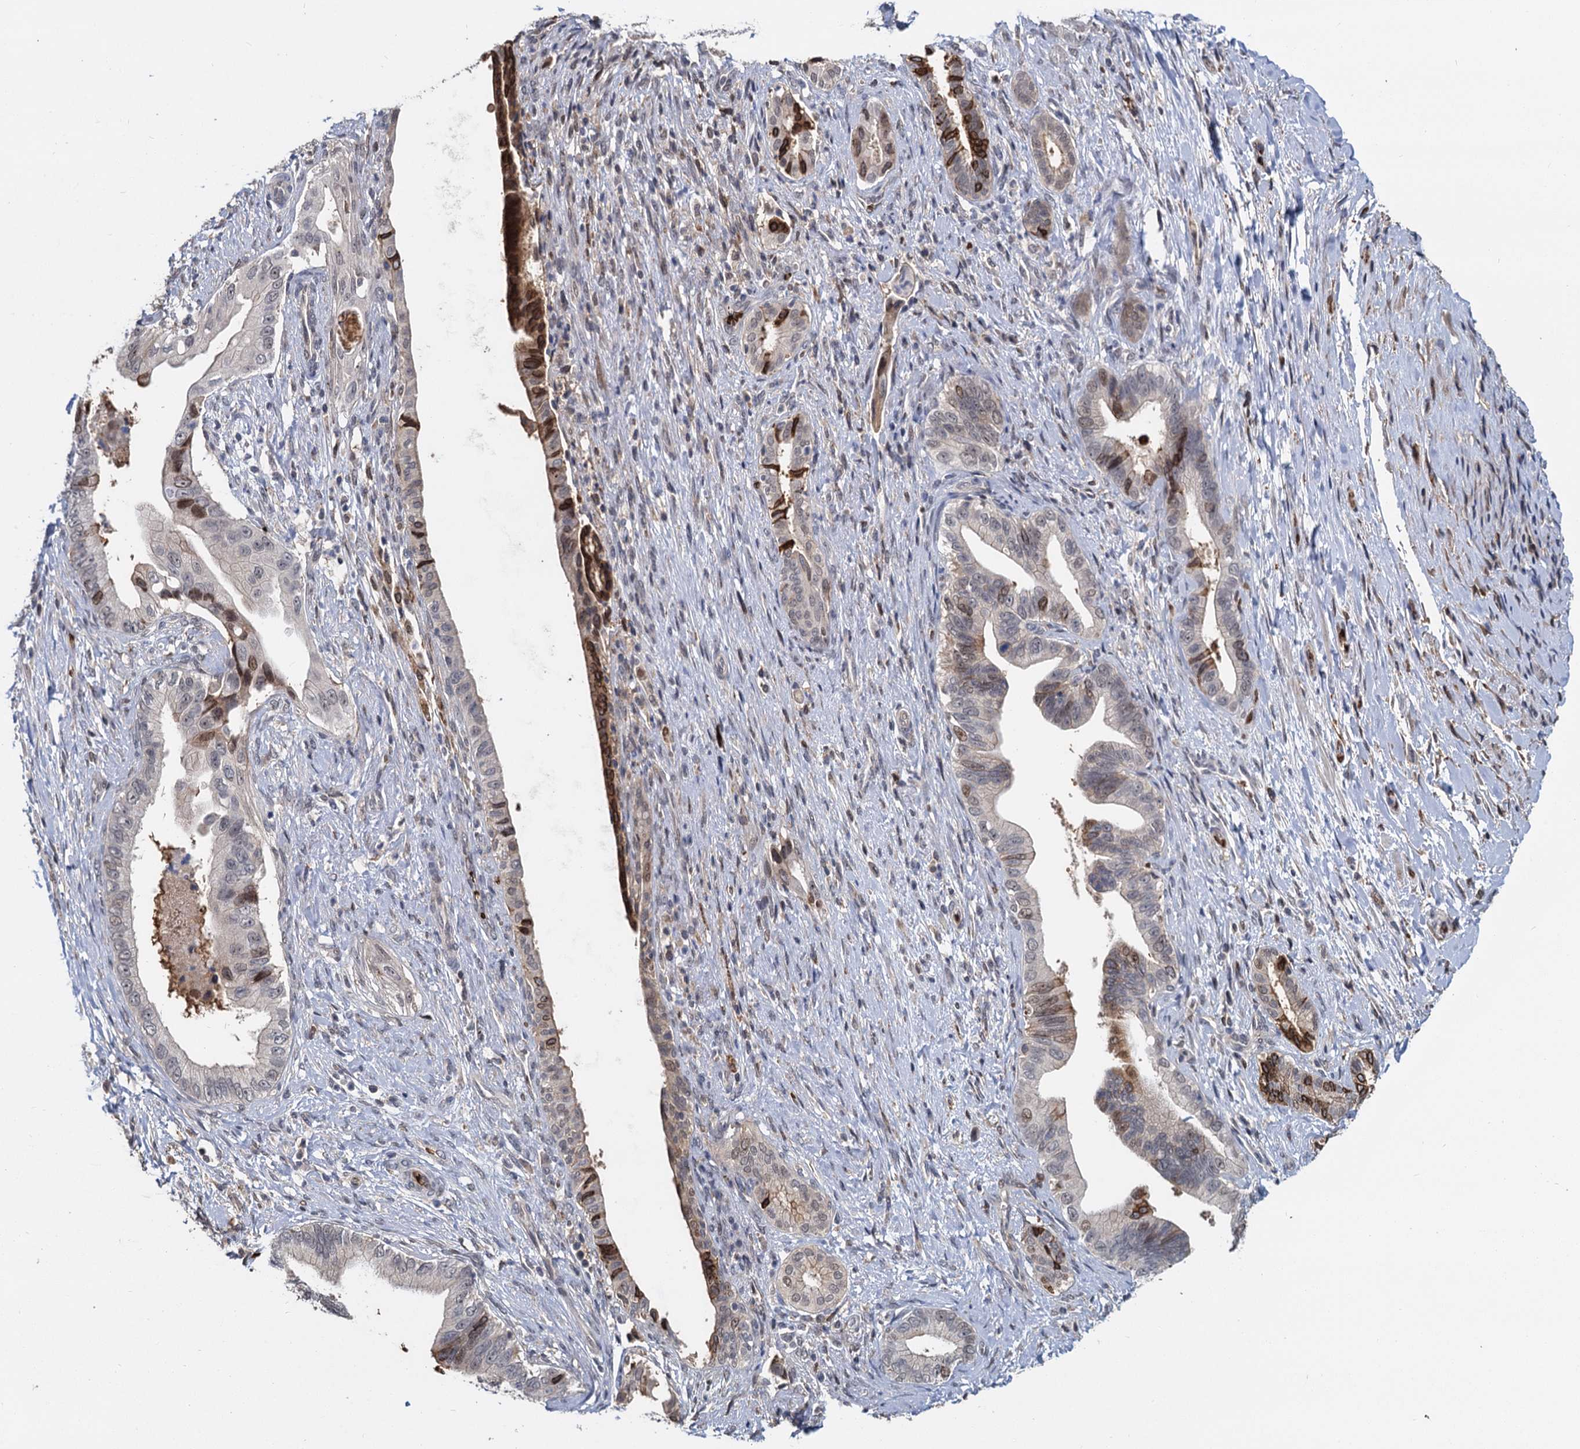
{"staining": {"intensity": "strong", "quantity": "<25%", "location": "cytoplasmic/membranous,nuclear"}, "tissue": "pancreatic cancer", "cell_type": "Tumor cells", "image_type": "cancer", "snomed": [{"axis": "morphology", "description": "Adenocarcinoma, NOS"}, {"axis": "topography", "description": "Pancreas"}], "caption": "Tumor cells show medium levels of strong cytoplasmic/membranous and nuclear expression in about <25% of cells in human pancreatic adenocarcinoma.", "gene": "FANCI", "patient": {"sex": "female", "age": 55}}